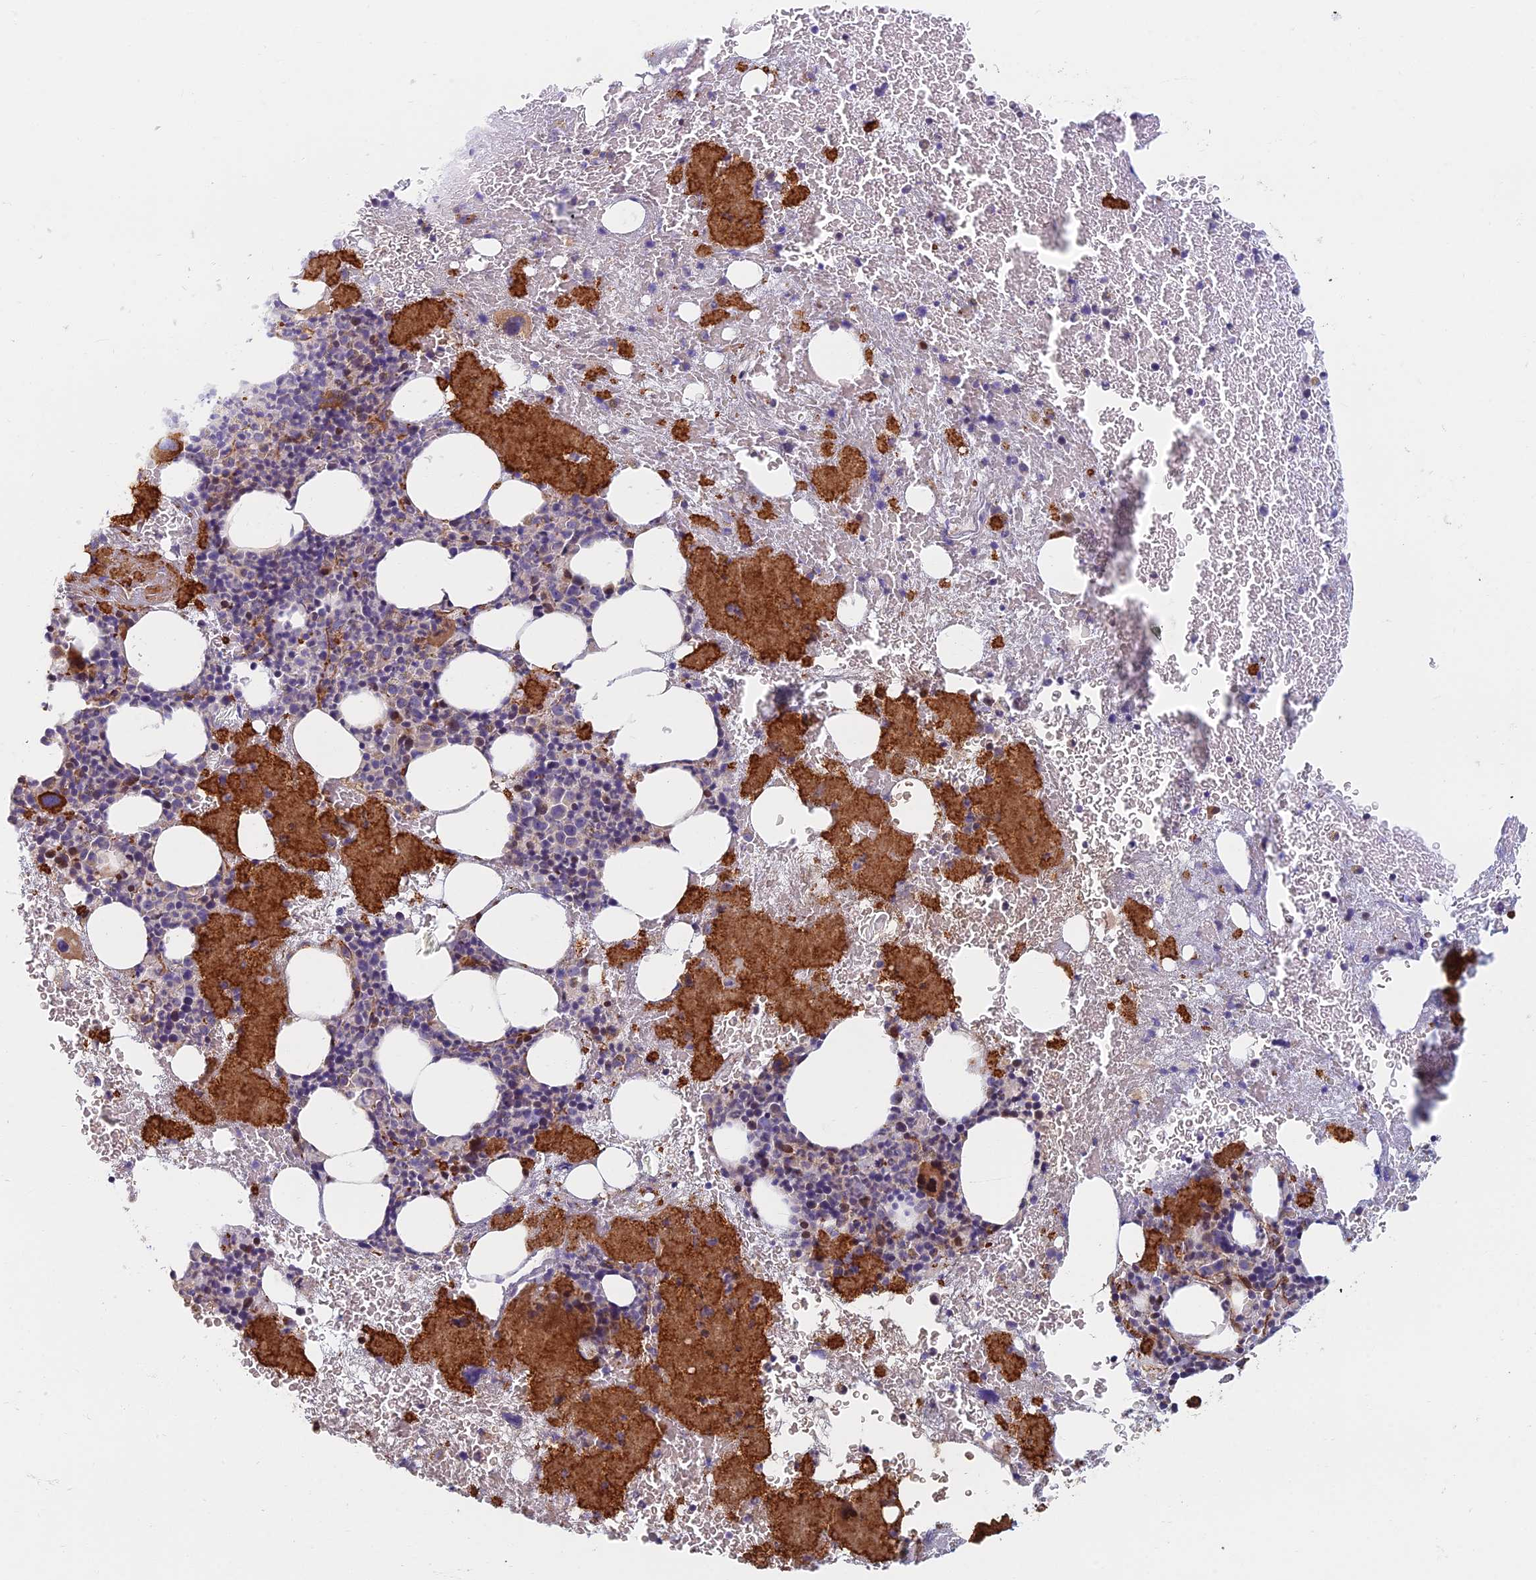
{"staining": {"intensity": "strong", "quantity": "<25%", "location": "cytoplasmic/membranous"}, "tissue": "bone marrow", "cell_type": "Hematopoietic cells", "image_type": "normal", "snomed": [{"axis": "morphology", "description": "Normal tissue, NOS"}, {"axis": "topography", "description": "Bone marrow"}], "caption": "Immunohistochemistry (IHC) (DAB) staining of unremarkable human bone marrow shows strong cytoplasmic/membranous protein staining in about <25% of hematopoietic cells.", "gene": "C15orf40", "patient": {"sex": "male", "age": 53}}